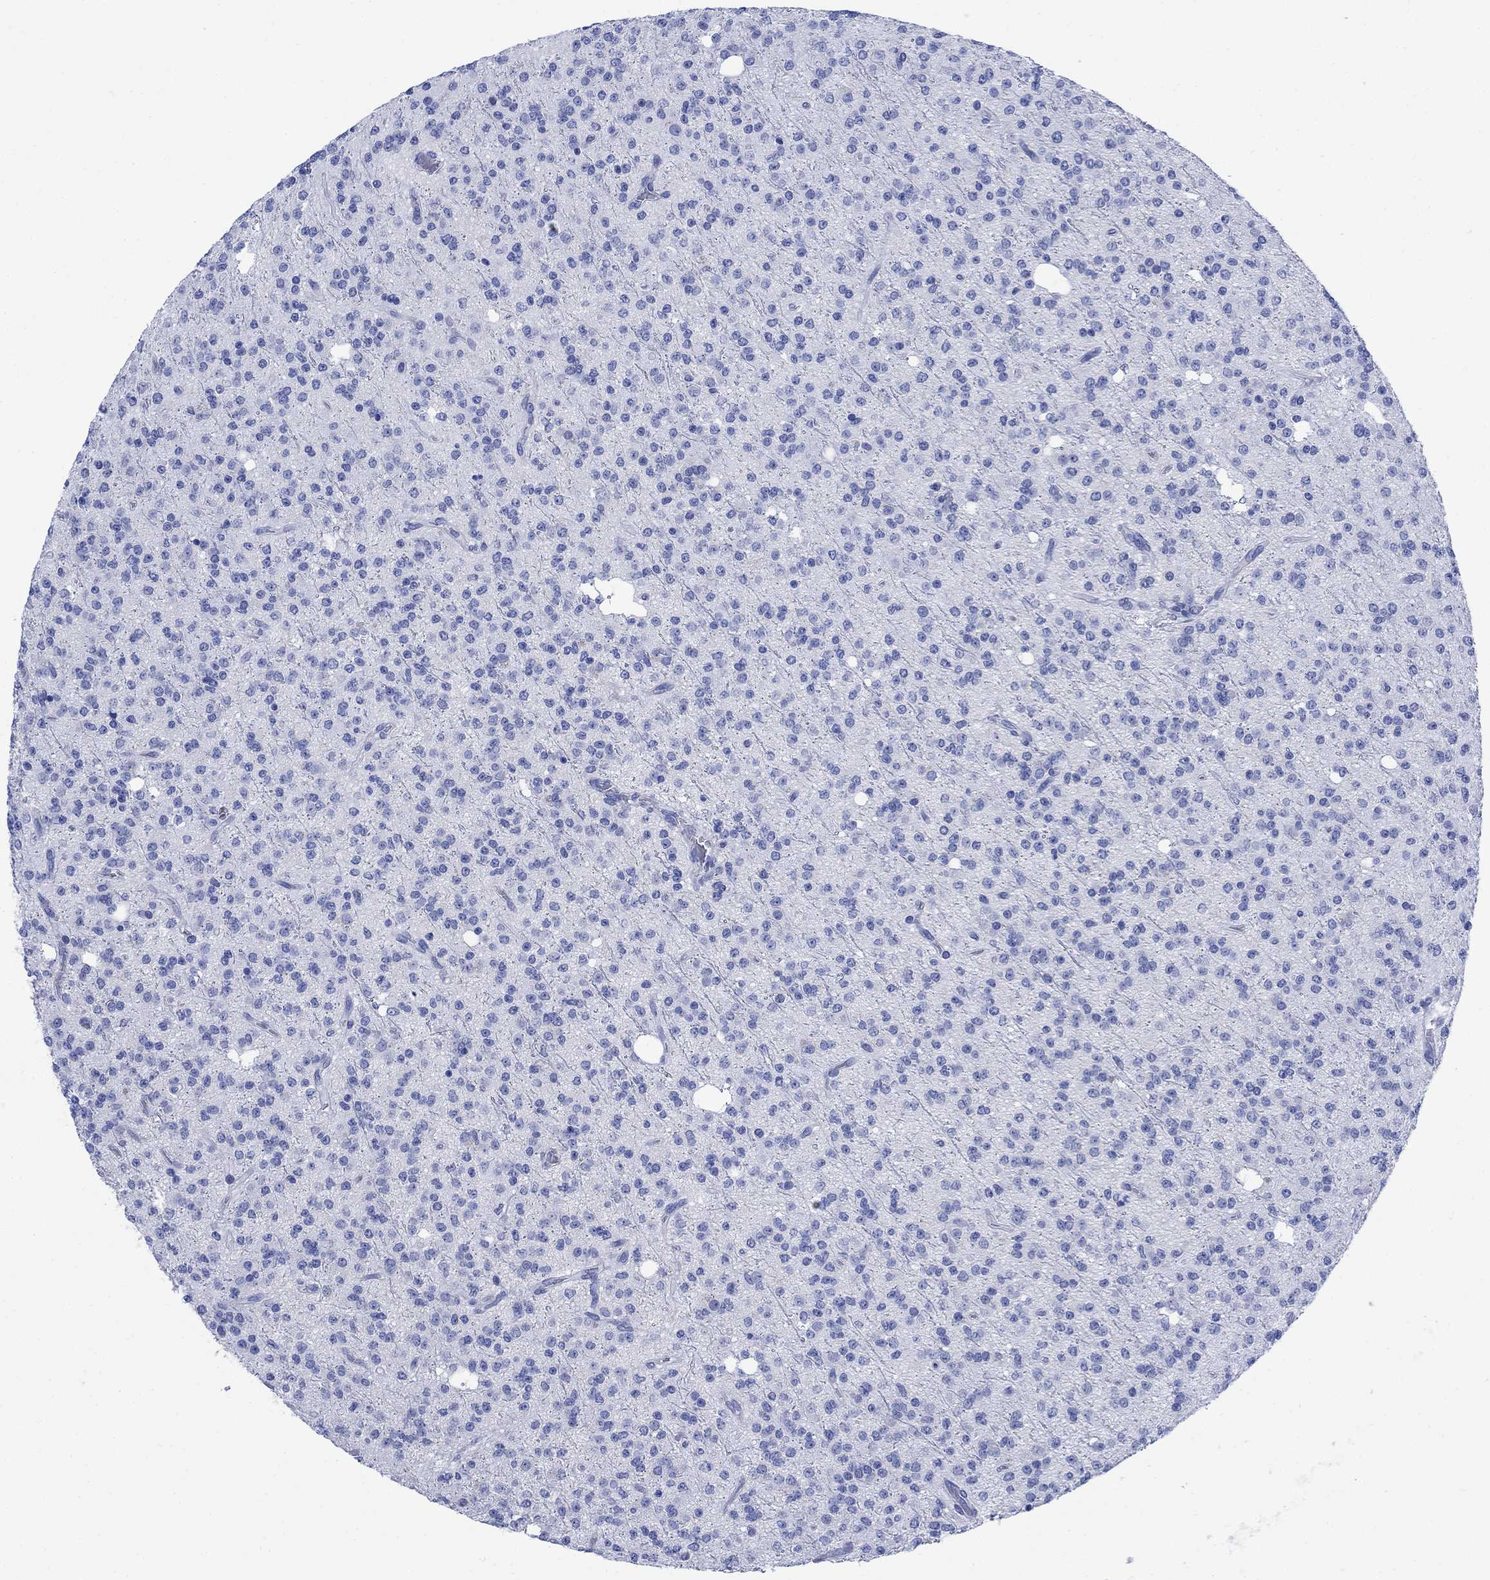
{"staining": {"intensity": "negative", "quantity": "none", "location": "none"}, "tissue": "glioma", "cell_type": "Tumor cells", "image_type": "cancer", "snomed": [{"axis": "morphology", "description": "Glioma, malignant, Low grade"}, {"axis": "topography", "description": "Brain"}], "caption": "DAB immunohistochemical staining of human glioma reveals no significant expression in tumor cells.", "gene": "MYL1", "patient": {"sex": "male", "age": 27}}